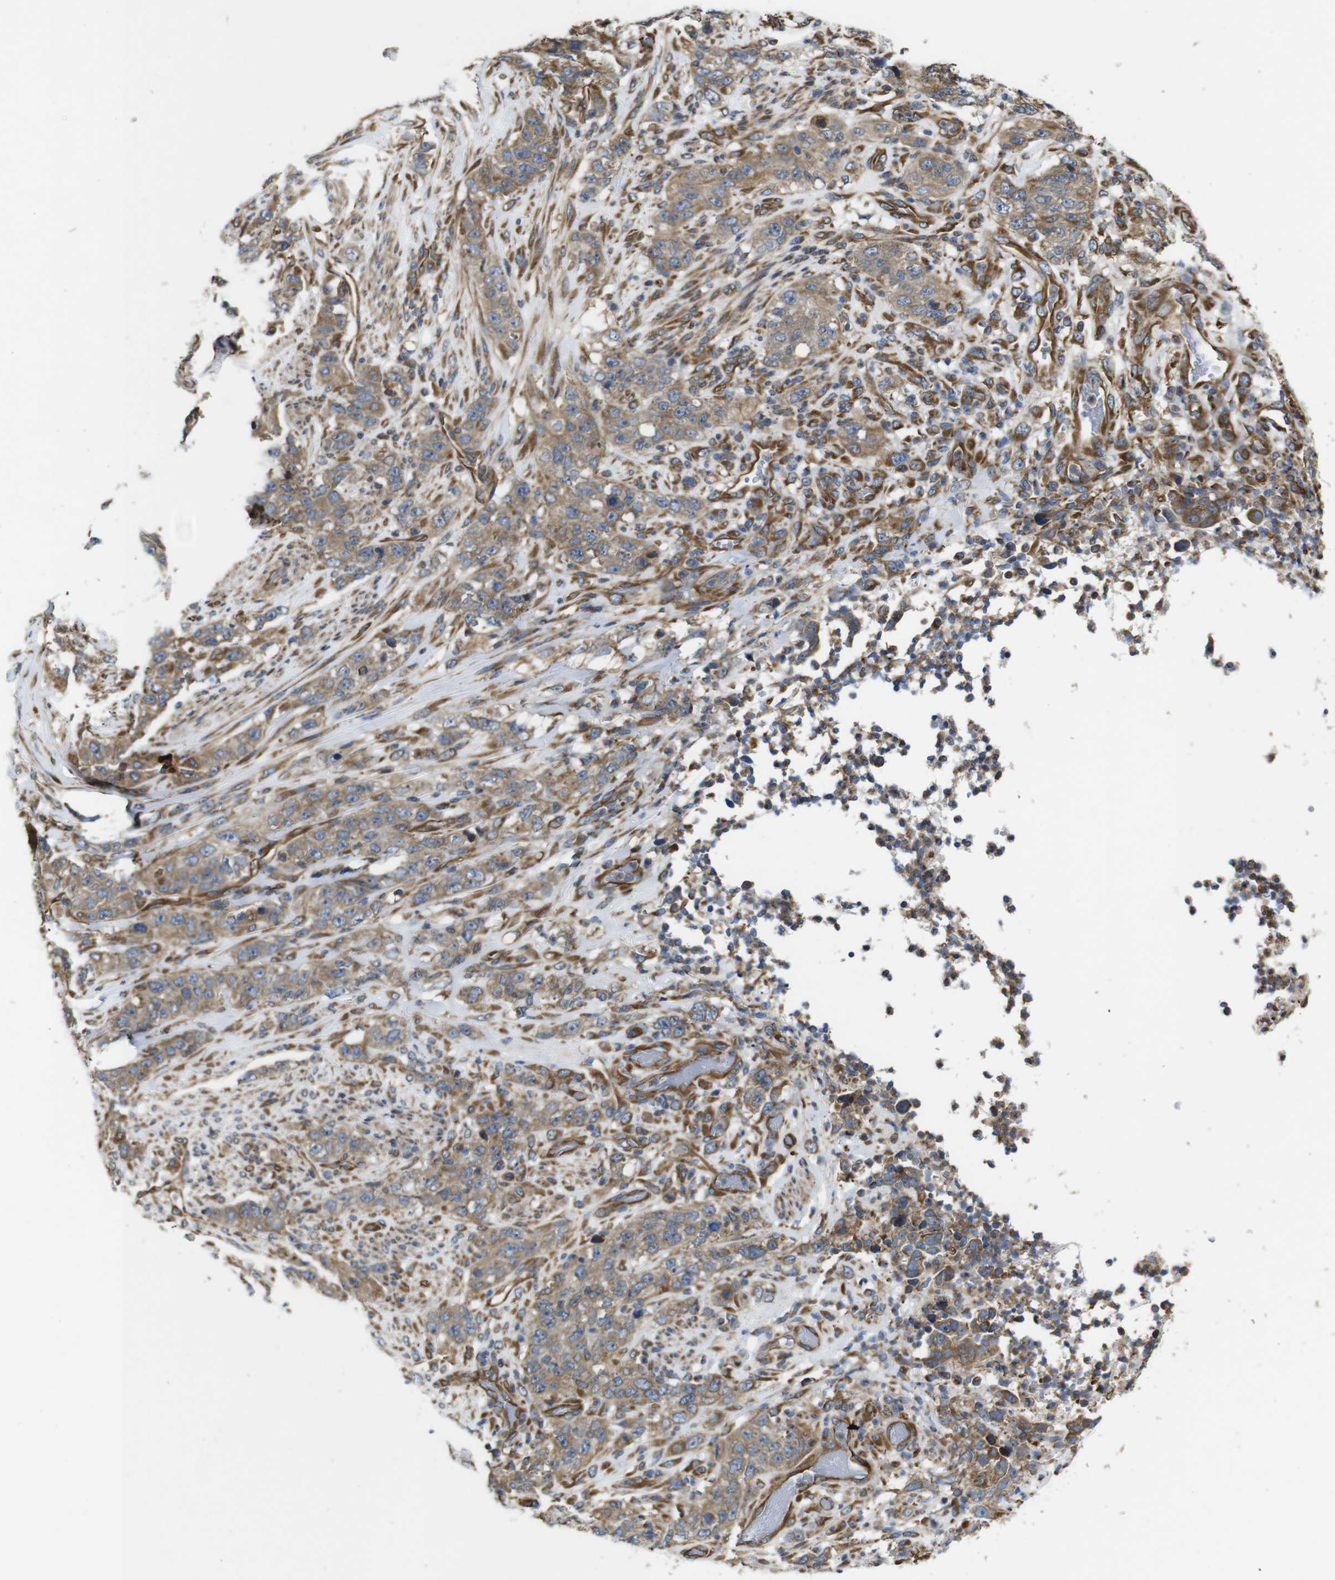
{"staining": {"intensity": "moderate", "quantity": ">75%", "location": "cytoplasmic/membranous"}, "tissue": "stomach cancer", "cell_type": "Tumor cells", "image_type": "cancer", "snomed": [{"axis": "morphology", "description": "Adenocarcinoma, NOS"}, {"axis": "topography", "description": "Stomach"}], "caption": "Approximately >75% of tumor cells in human stomach cancer (adenocarcinoma) display moderate cytoplasmic/membranous protein staining as visualized by brown immunohistochemical staining.", "gene": "POMK", "patient": {"sex": "male", "age": 48}}